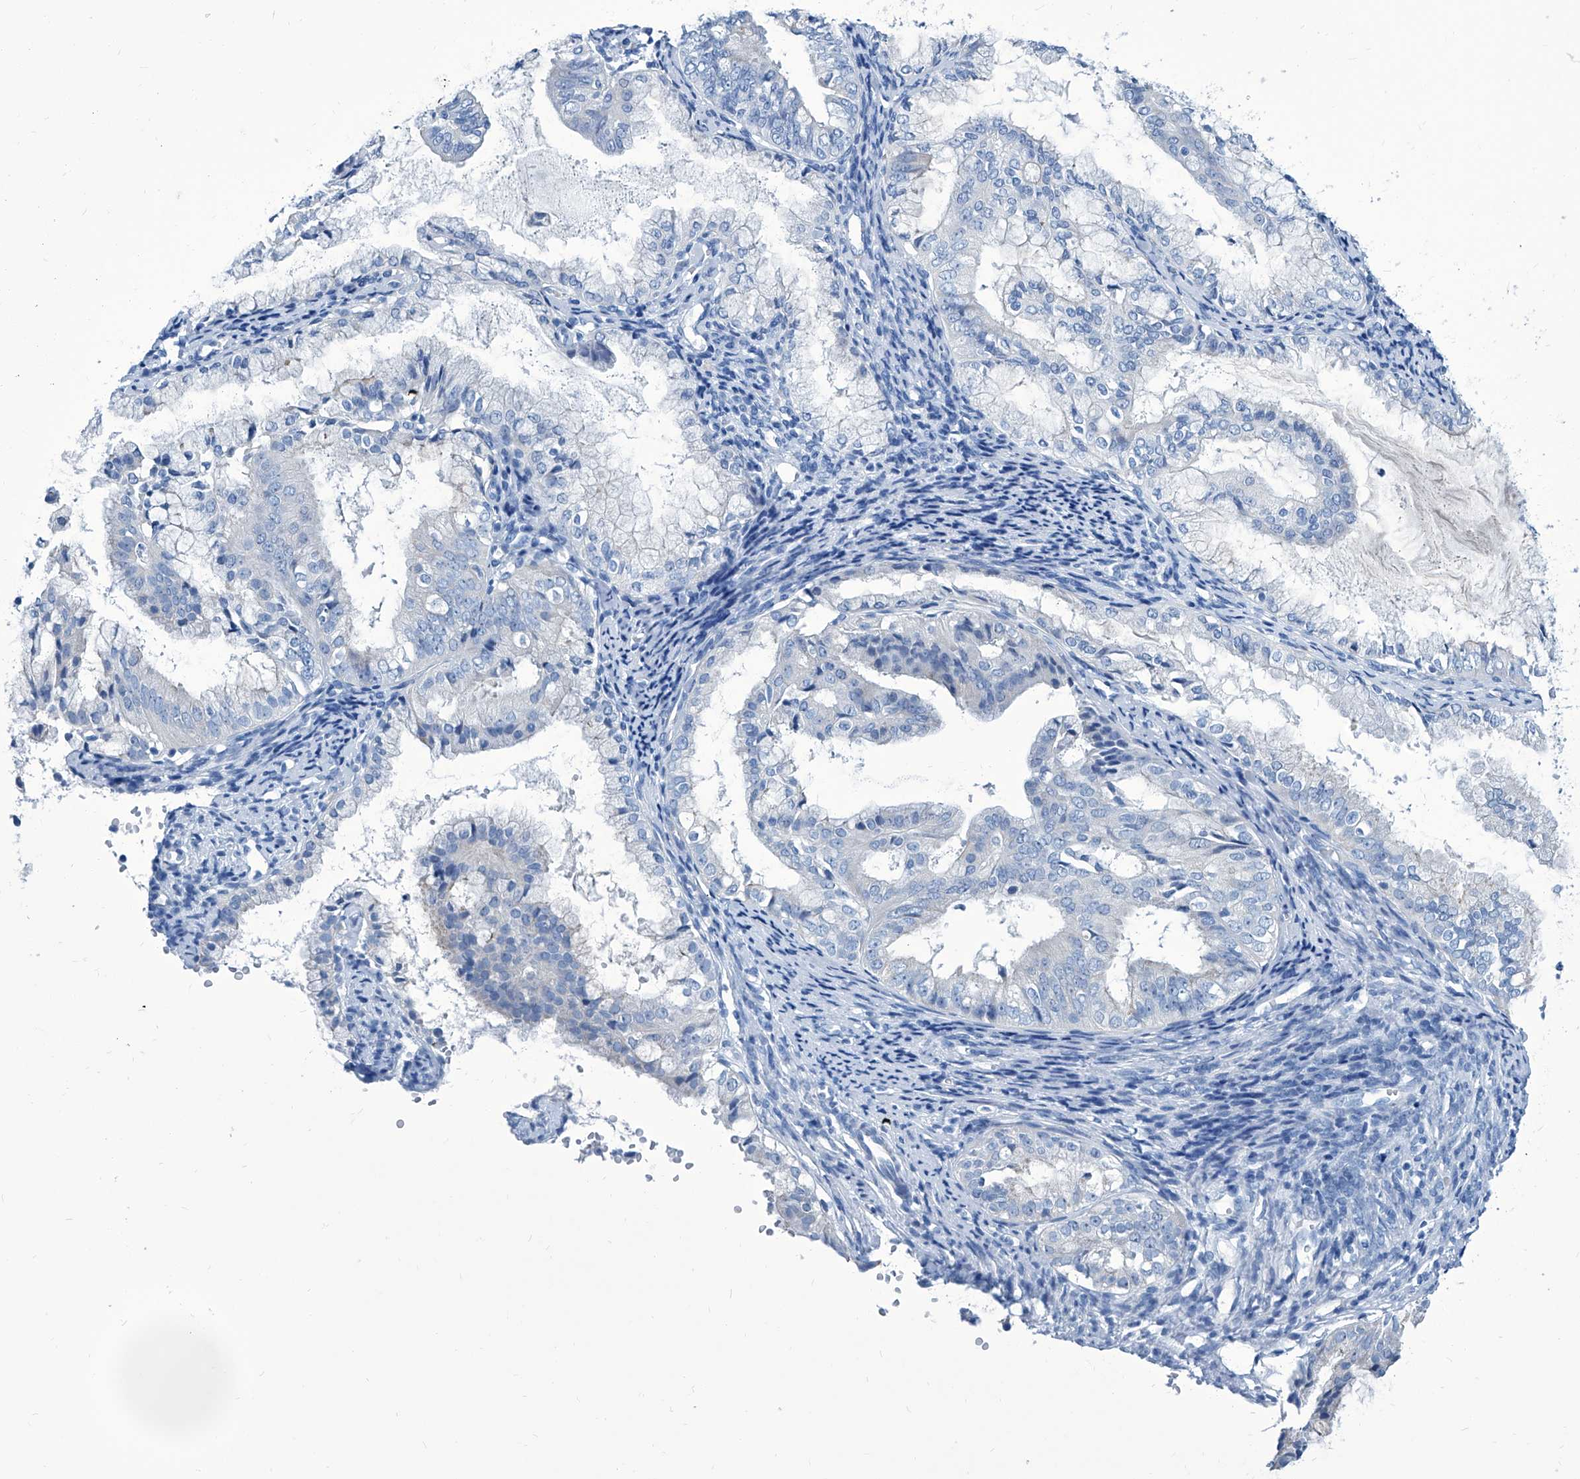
{"staining": {"intensity": "negative", "quantity": "none", "location": "none"}, "tissue": "endometrial cancer", "cell_type": "Tumor cells", "image_type": "cancer", "snomed": [{"axis": "morphology", "description": "Adenocarcinoma, NOS"}, {"axis": "topography", "description": "Endometrium"}], "caption": "Tumor cells are negative for protein expression in human endometrial cancer.", "gene": "ZNF519", "patient": {"sex": "female", "age": 63}}